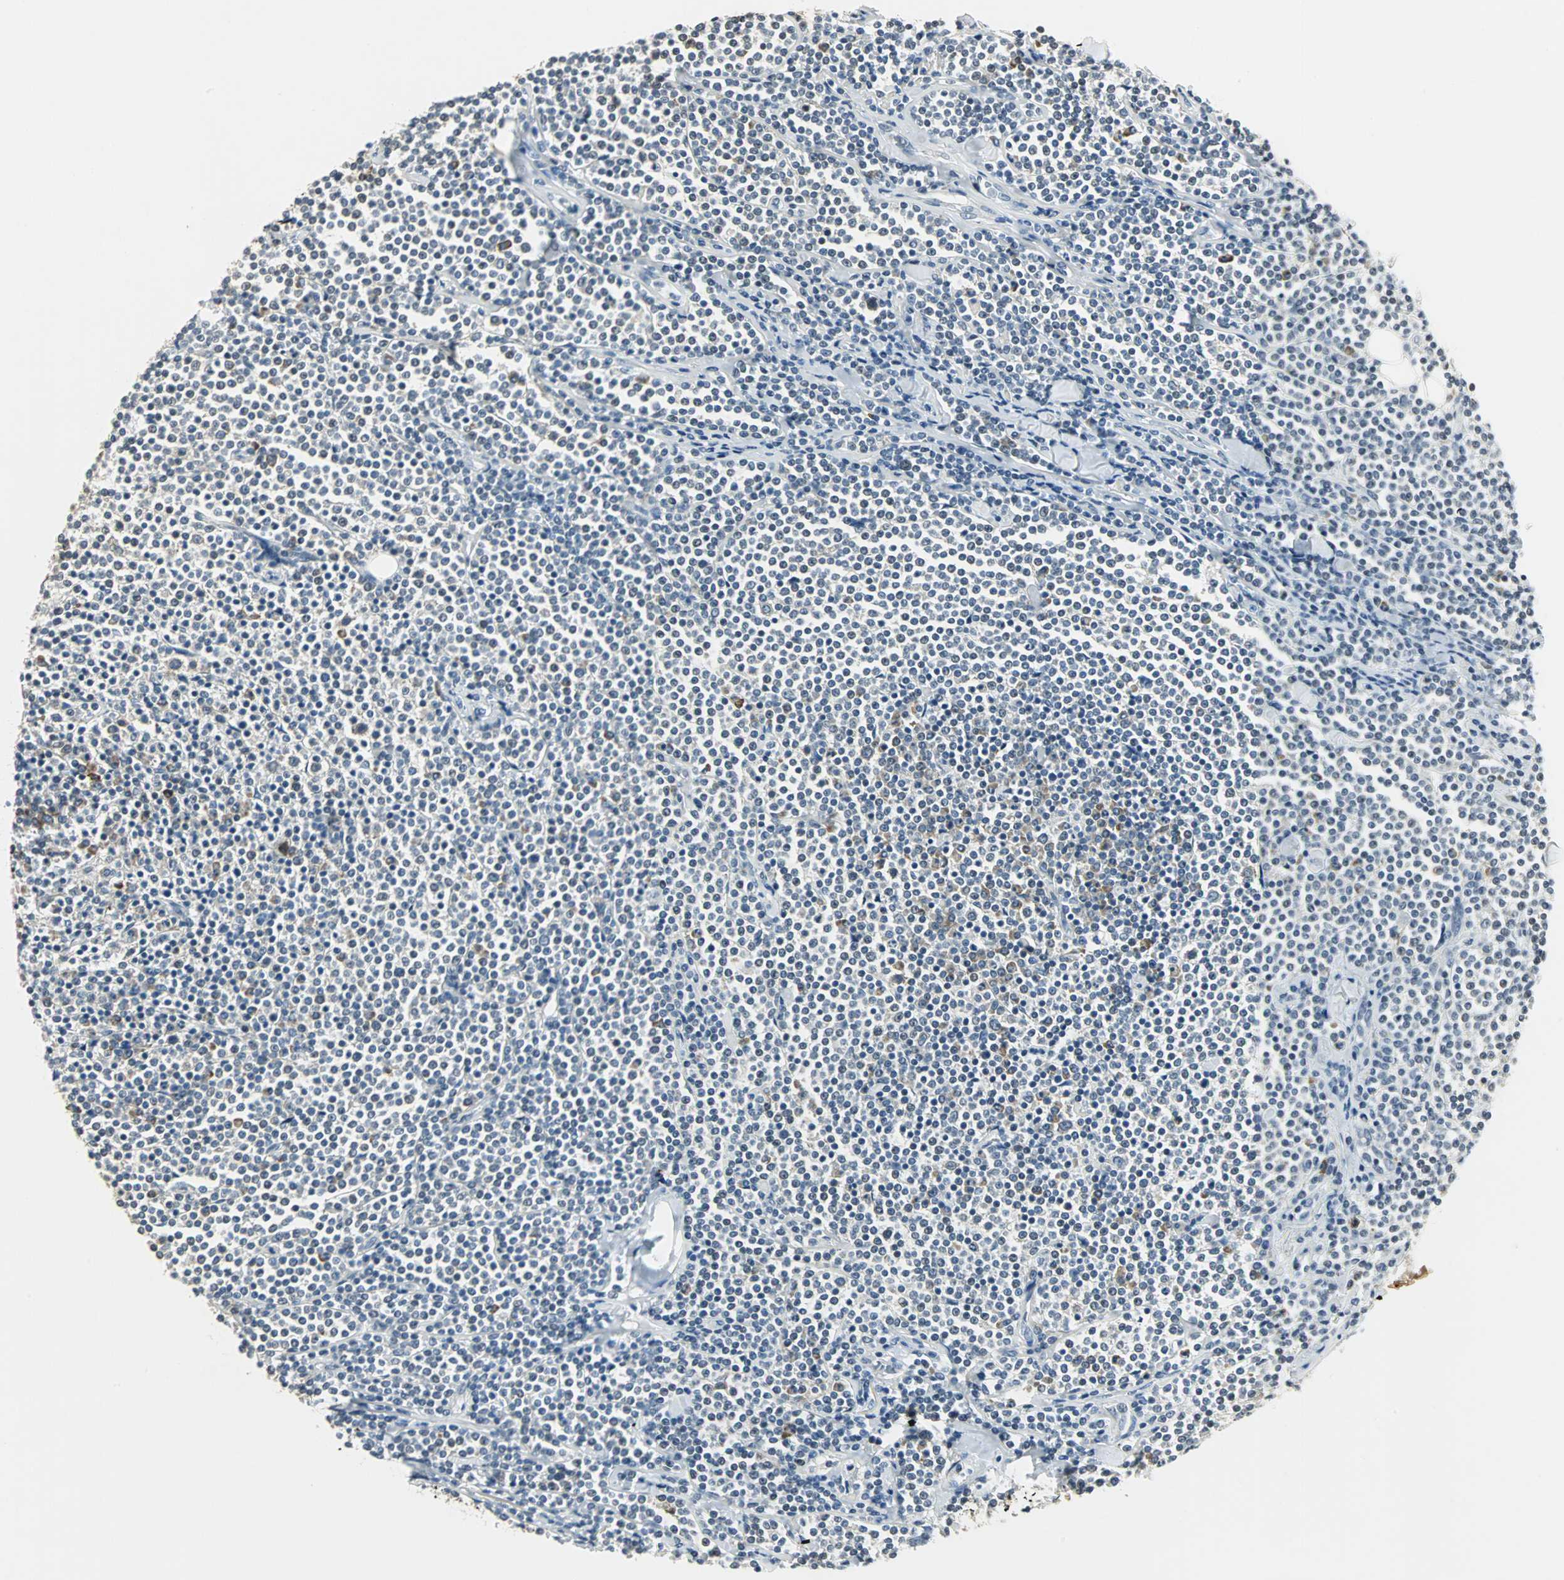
{"staining": {"intensity": "negative", "quantity": "none", "location": "none"}, "tissue": "lymphoma", "cell_type": "Tumor cells", "image_type": "cancer", "snomed": [{"axis": "morphology", "description": "Malignant lymphoma, non-Hodgkin's type, Low grade"}, {"axis": "topography", "description": "Soft tissue"}], "caption": "High magnification brightfield microscopy of malignant lymphoma, non-Hodgkin's type (low-grade) stained with DAB (brown) and counterstained with hematoxylin (blue): tumor cells show no significant expression.", "gene": "CCT5", "patient": {"sex": "male", "age": 92}}